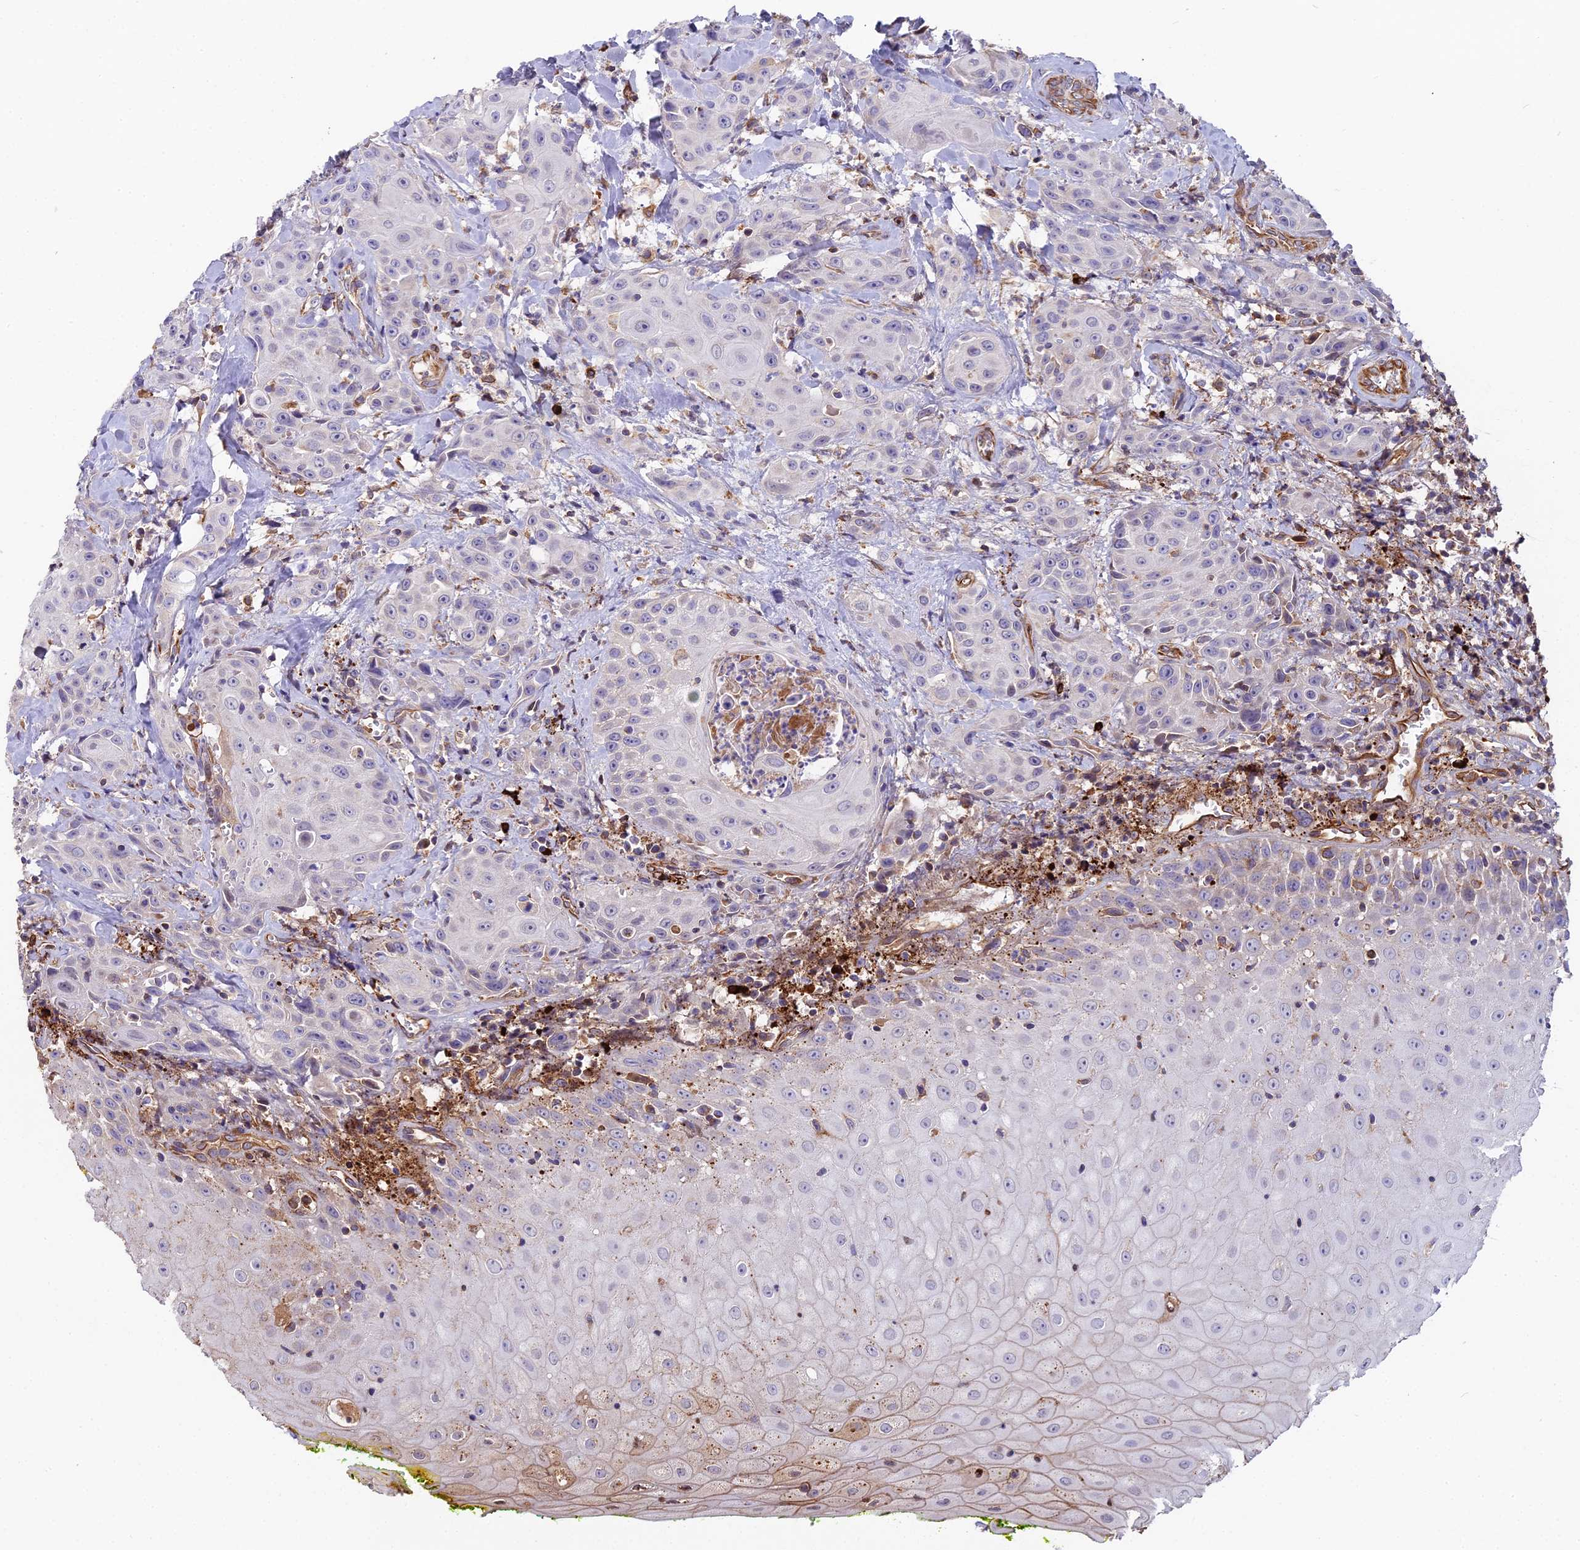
{"staining": {"intensity": "negative", "quantity": "none", "location": "none"}, "tissue": "head and neck cancer", "cell_type": "Tumor cells", "image_type": "cancer", "snomed": [{"axis": "morphology", "description": "Squamous cell carcinoma, NOS"}, {"axis": "topography", "description": "Oral tissue"}, {"axis": "topography", "description": "Head-Neck"}], "caption": "The micrograph demonstrates no significant positivity in tumor cells of squamous cell carcinoma (head and neck).", "gene": "BEX4", "patient": {"sex": "female", "age": 82}}